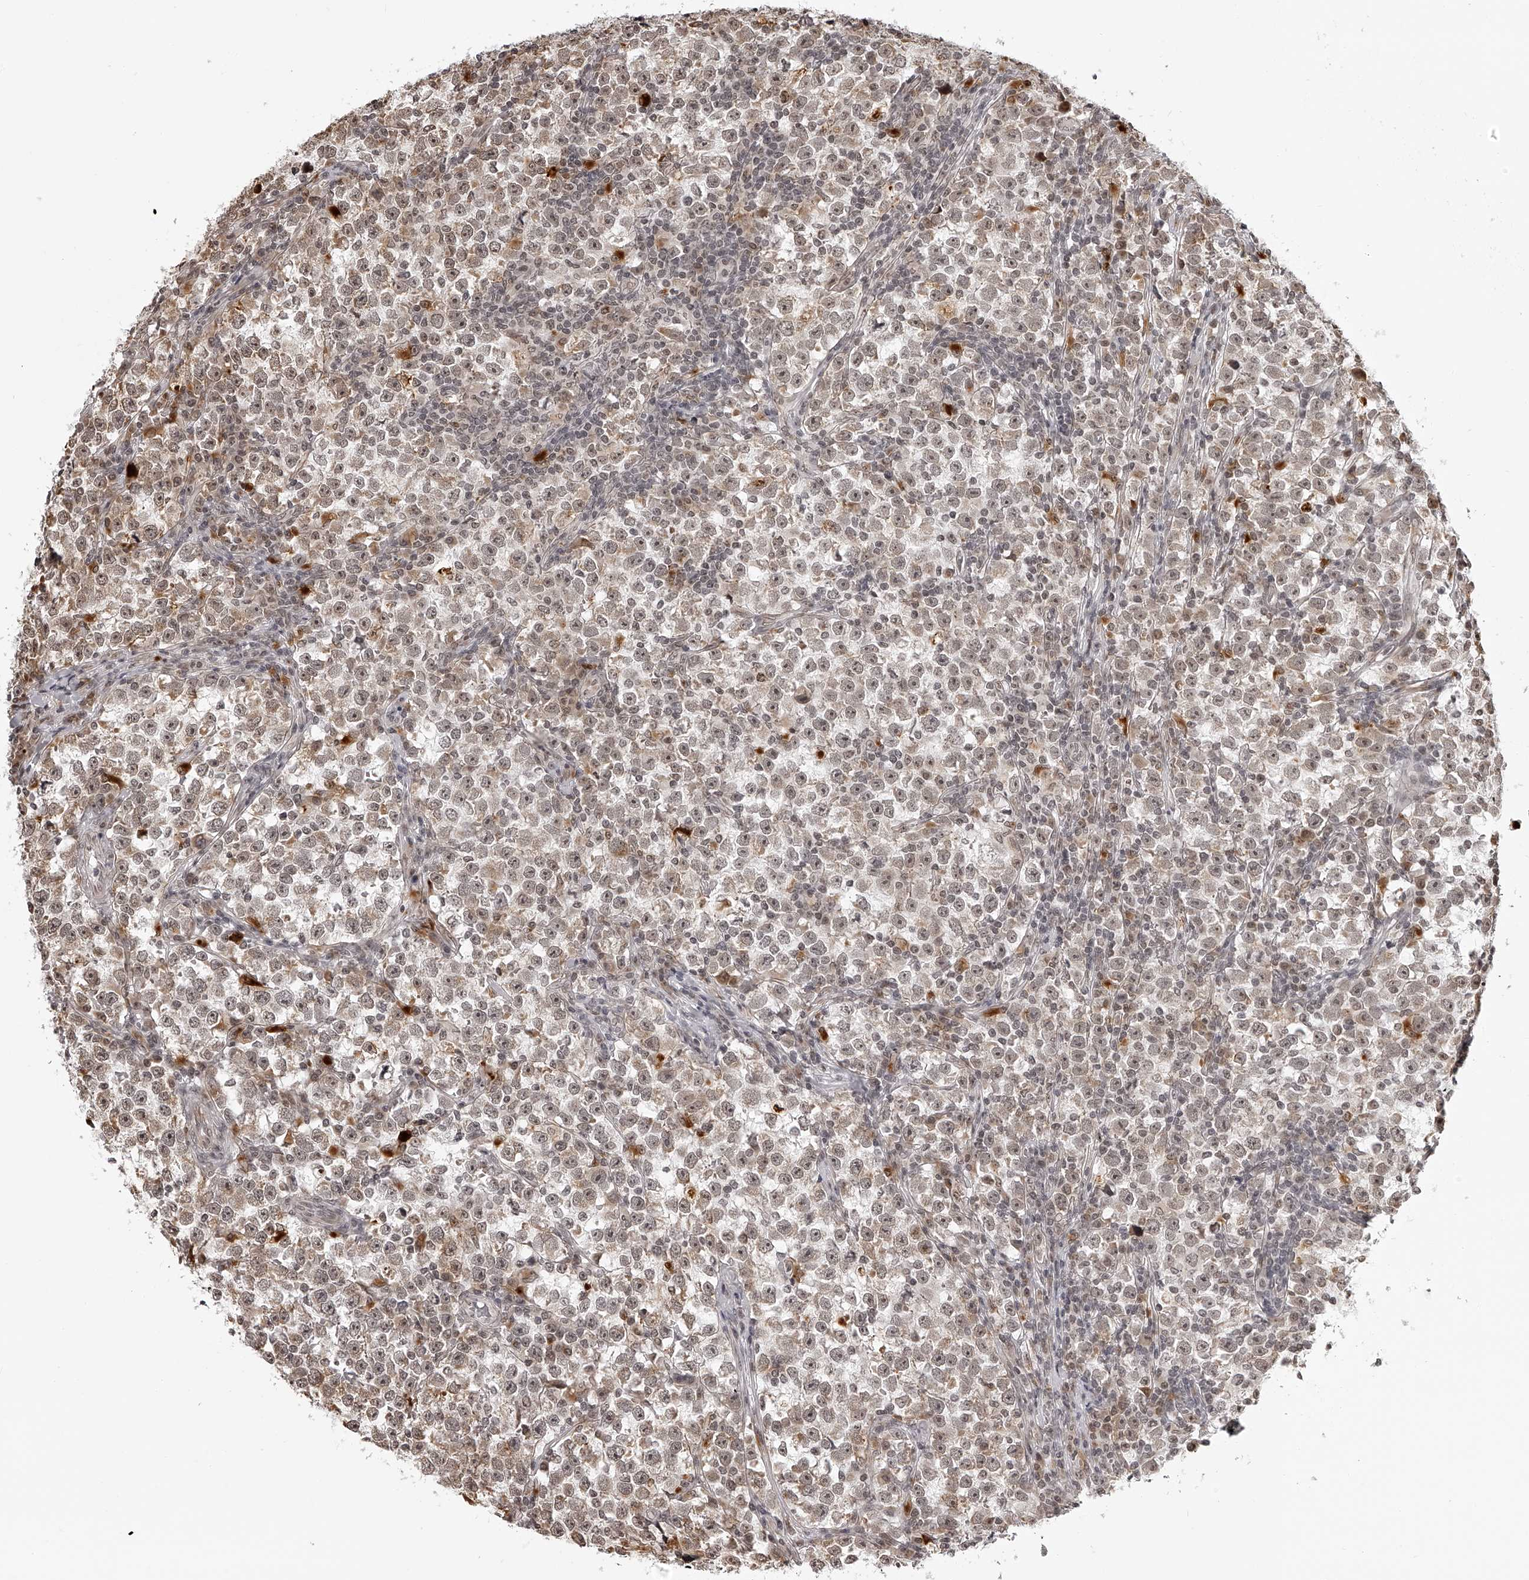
{"staining": {"intensity": "moderate", "quantity": "<25%", "location": "cytoplasmic/membranous,nuclear"}, "tissue": "testis cancer", "cell_type": "Tumor cells", "image_type": "cancer", "snomed": [{"axis": "morphology", "description": "Normal tissue, NOS"}, {"axis": "morphology", "description": "Seminoma, NOS"}, {"axis": "topography", "description": "Testis"}], "caption": "Immunohistochemistry of human testis seminoma displays low levels of moderate cytoplasmic/membranous and nuclear staining in approximately <25% of tumor cells. The protein is shown in brown color, while the nuclei are stained blue.", "gene": "ODF2L", "patient": {"sex": "male", "age": 43}}